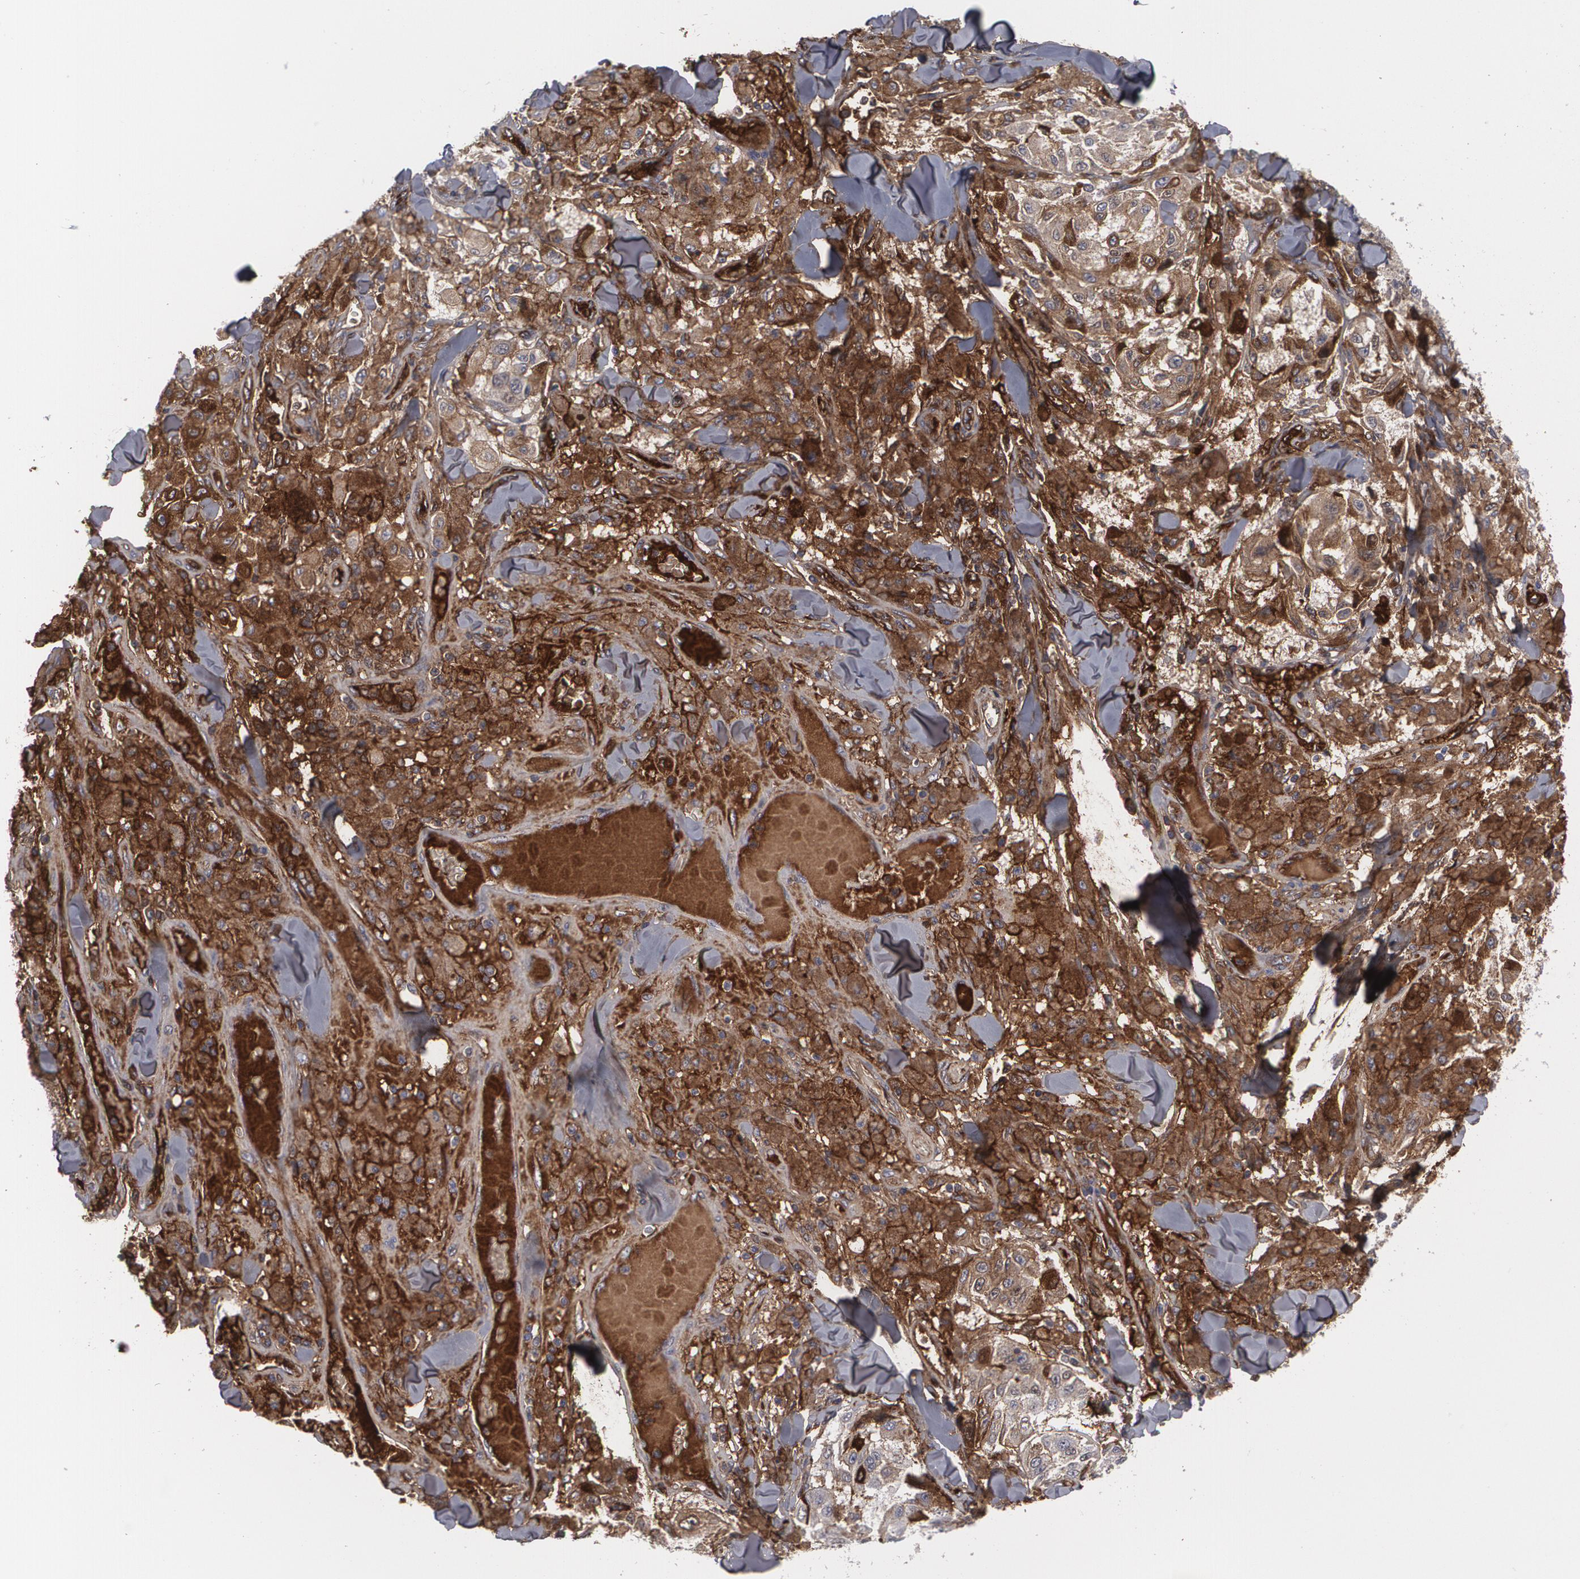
{"staining": {"intensity": "weak", "quantity": "25%-75%", "location": "cytoplasmic/membranous"}, "tissue": "melanoma", "cell_type": "Tumor cells", "image_type": "cancer", "snomed": [{"axis": "morphology", "description": "Malignant melanoma, NOS"}, {"axis": "topography", "description": "Skin"}], "caption": "Immunohistochemistry staining of malignant melanoma, which shows low levels of weak cytoplasmic/membranous staining in approximately 25%-75% of tumor cells indicating weak cytoplasmic/membranous protein positivity. The staining was performed using DAB (brown) for protein detection and nuclei were counterstained in hematoxylin (blue).", "gene": "LRG1", "patient": {"sex": "female", "age": 64}}